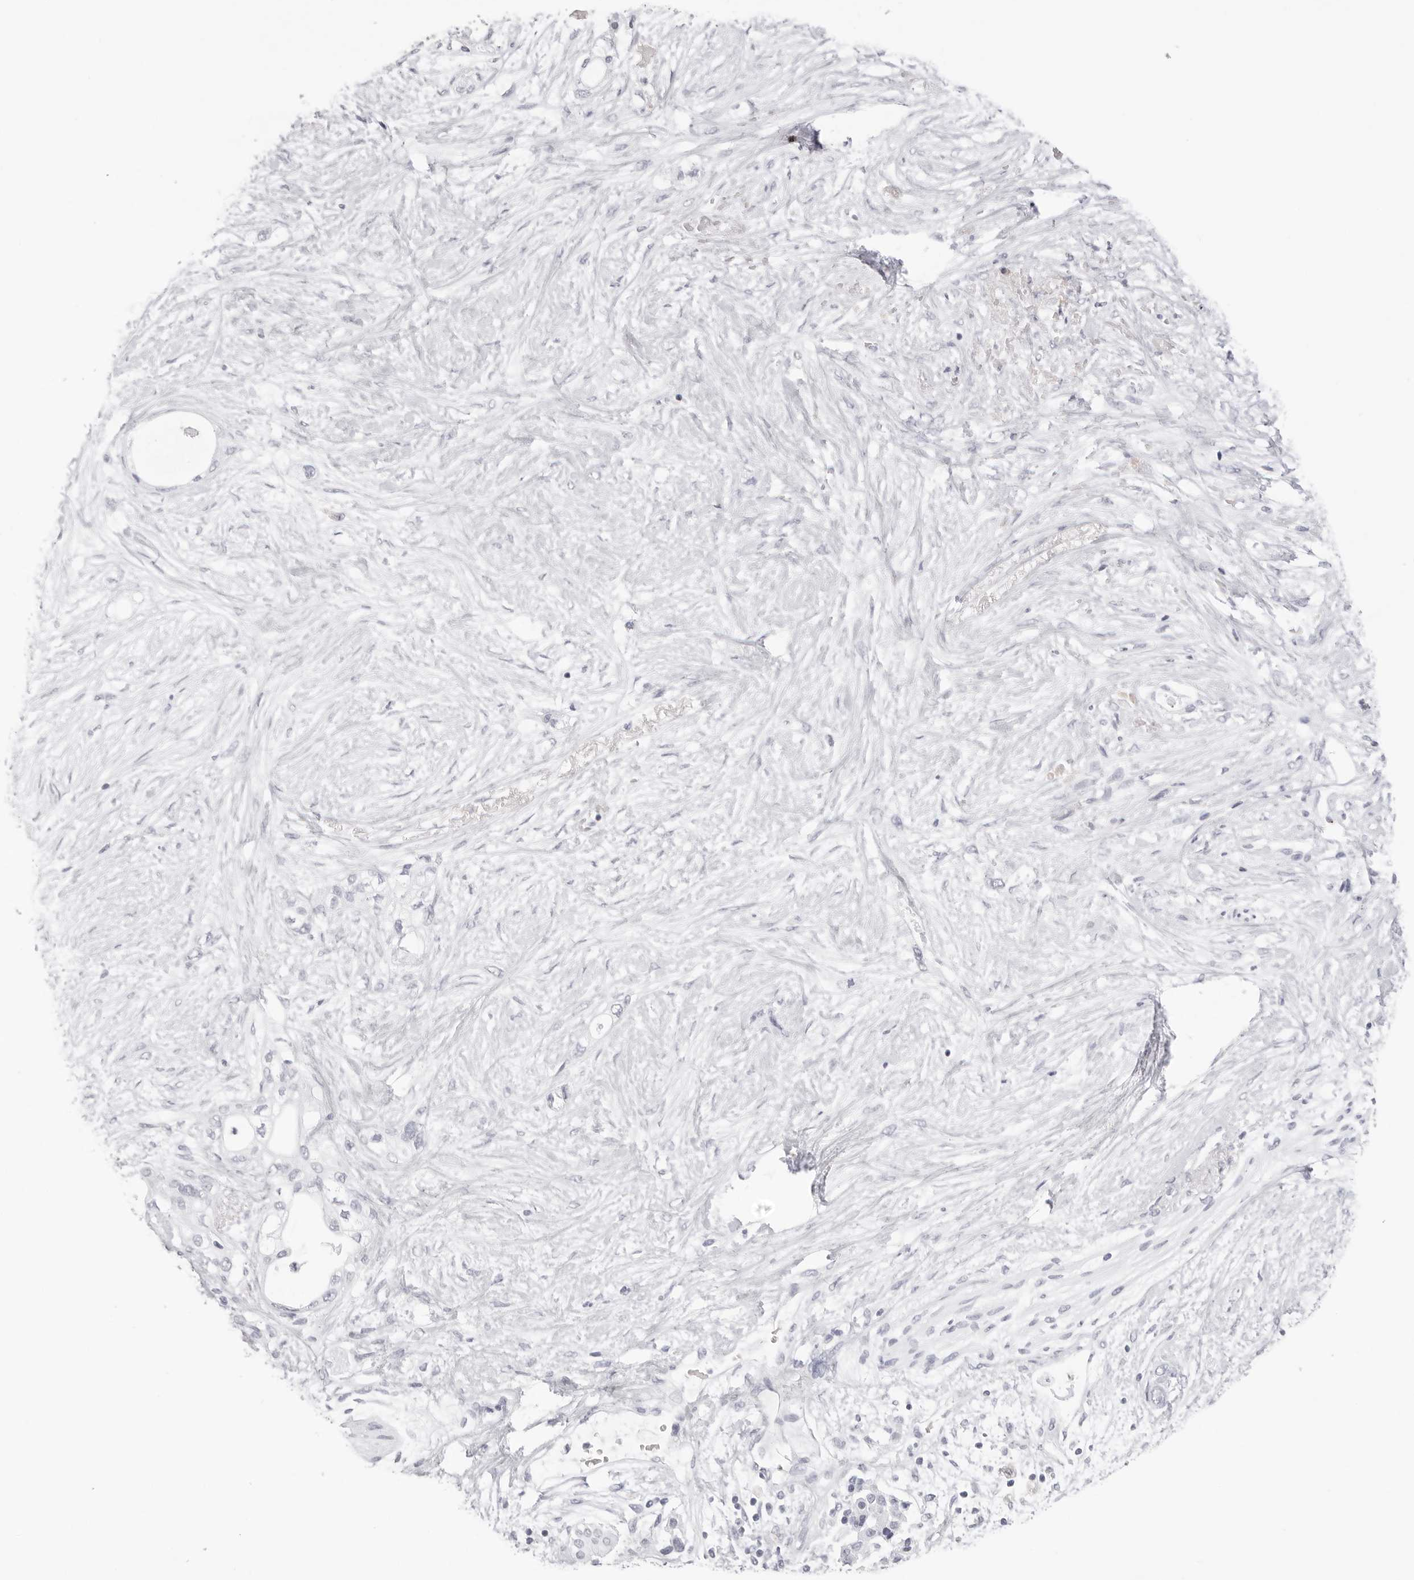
{"staining": {"intensity": "negative", "quantity": "none", "location": "none"}, "tissue": "pancreatic cancer", "cell_type": "Tumor cells", "image_type": "cancer", "snomed": [{"axis": "morphology", "description": "Adenocarcinoma, NOS"}, {"axis": "topography", "description": "Pancreas"}], "caption": "The image exhibits no staining of tumor cells in pancreatic adenocarcinoma.", "gene": "CST5", "patient": {"sex": "male", "age": 53}}